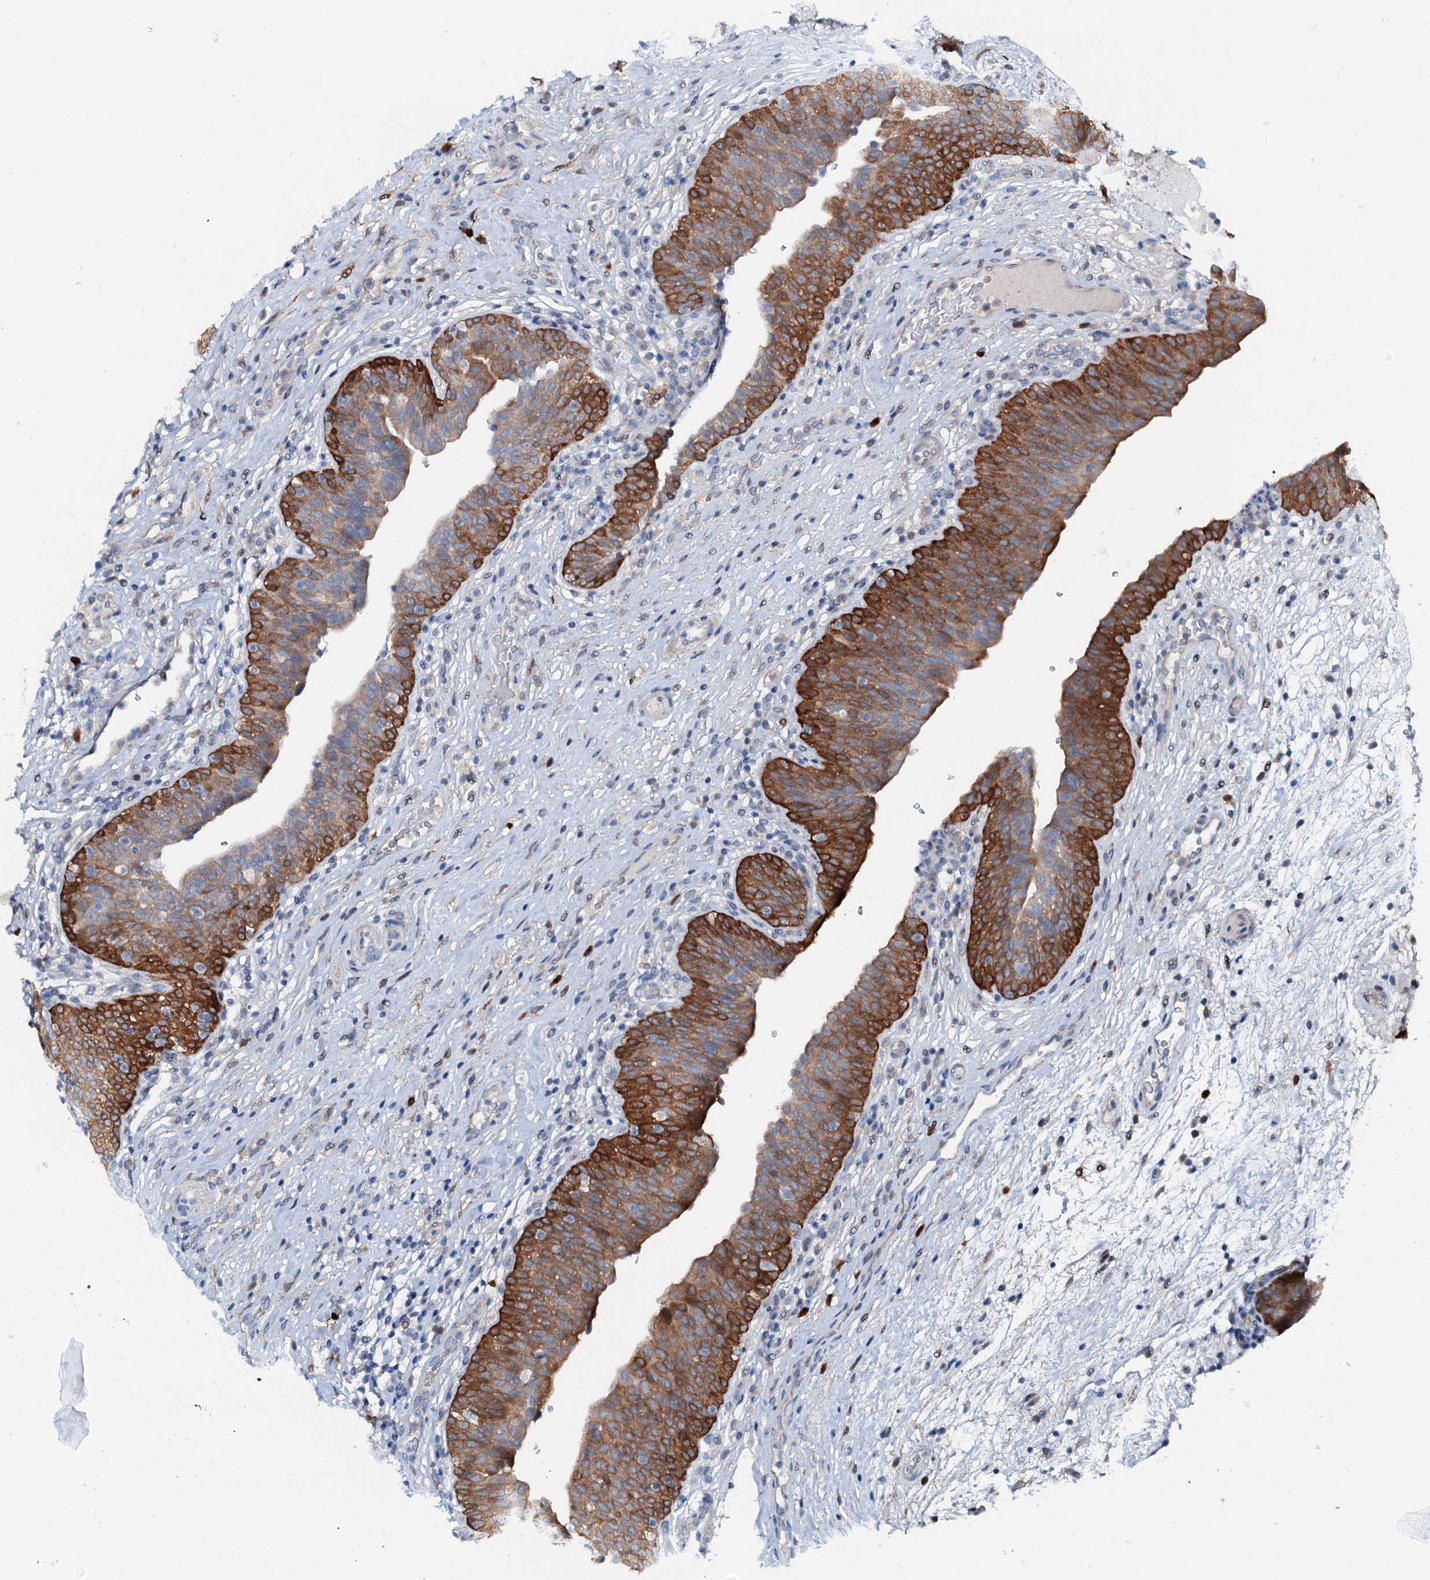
{"staining": {"intensity": "strong", "quantity": ">75%", "location": "cytoplasmic/membranous"}, "tissue": "urinary bladder", "cell_type": "Urothelial cells", "image_type": "normal", "snomed": [{"axis": "morphology", "description": "Normal tissue, NOS"}, {"axis": "topography", "description": "Urinary bladder"}], "caption": "Immunohistochemical staining of unremarkable human urinary bladder exhibits strong cytoplasmic/membranous protein expression in about >75% of urothelial cells.", "gene": "GFOD2", "patient": {"sex": "male", "age": 71}}